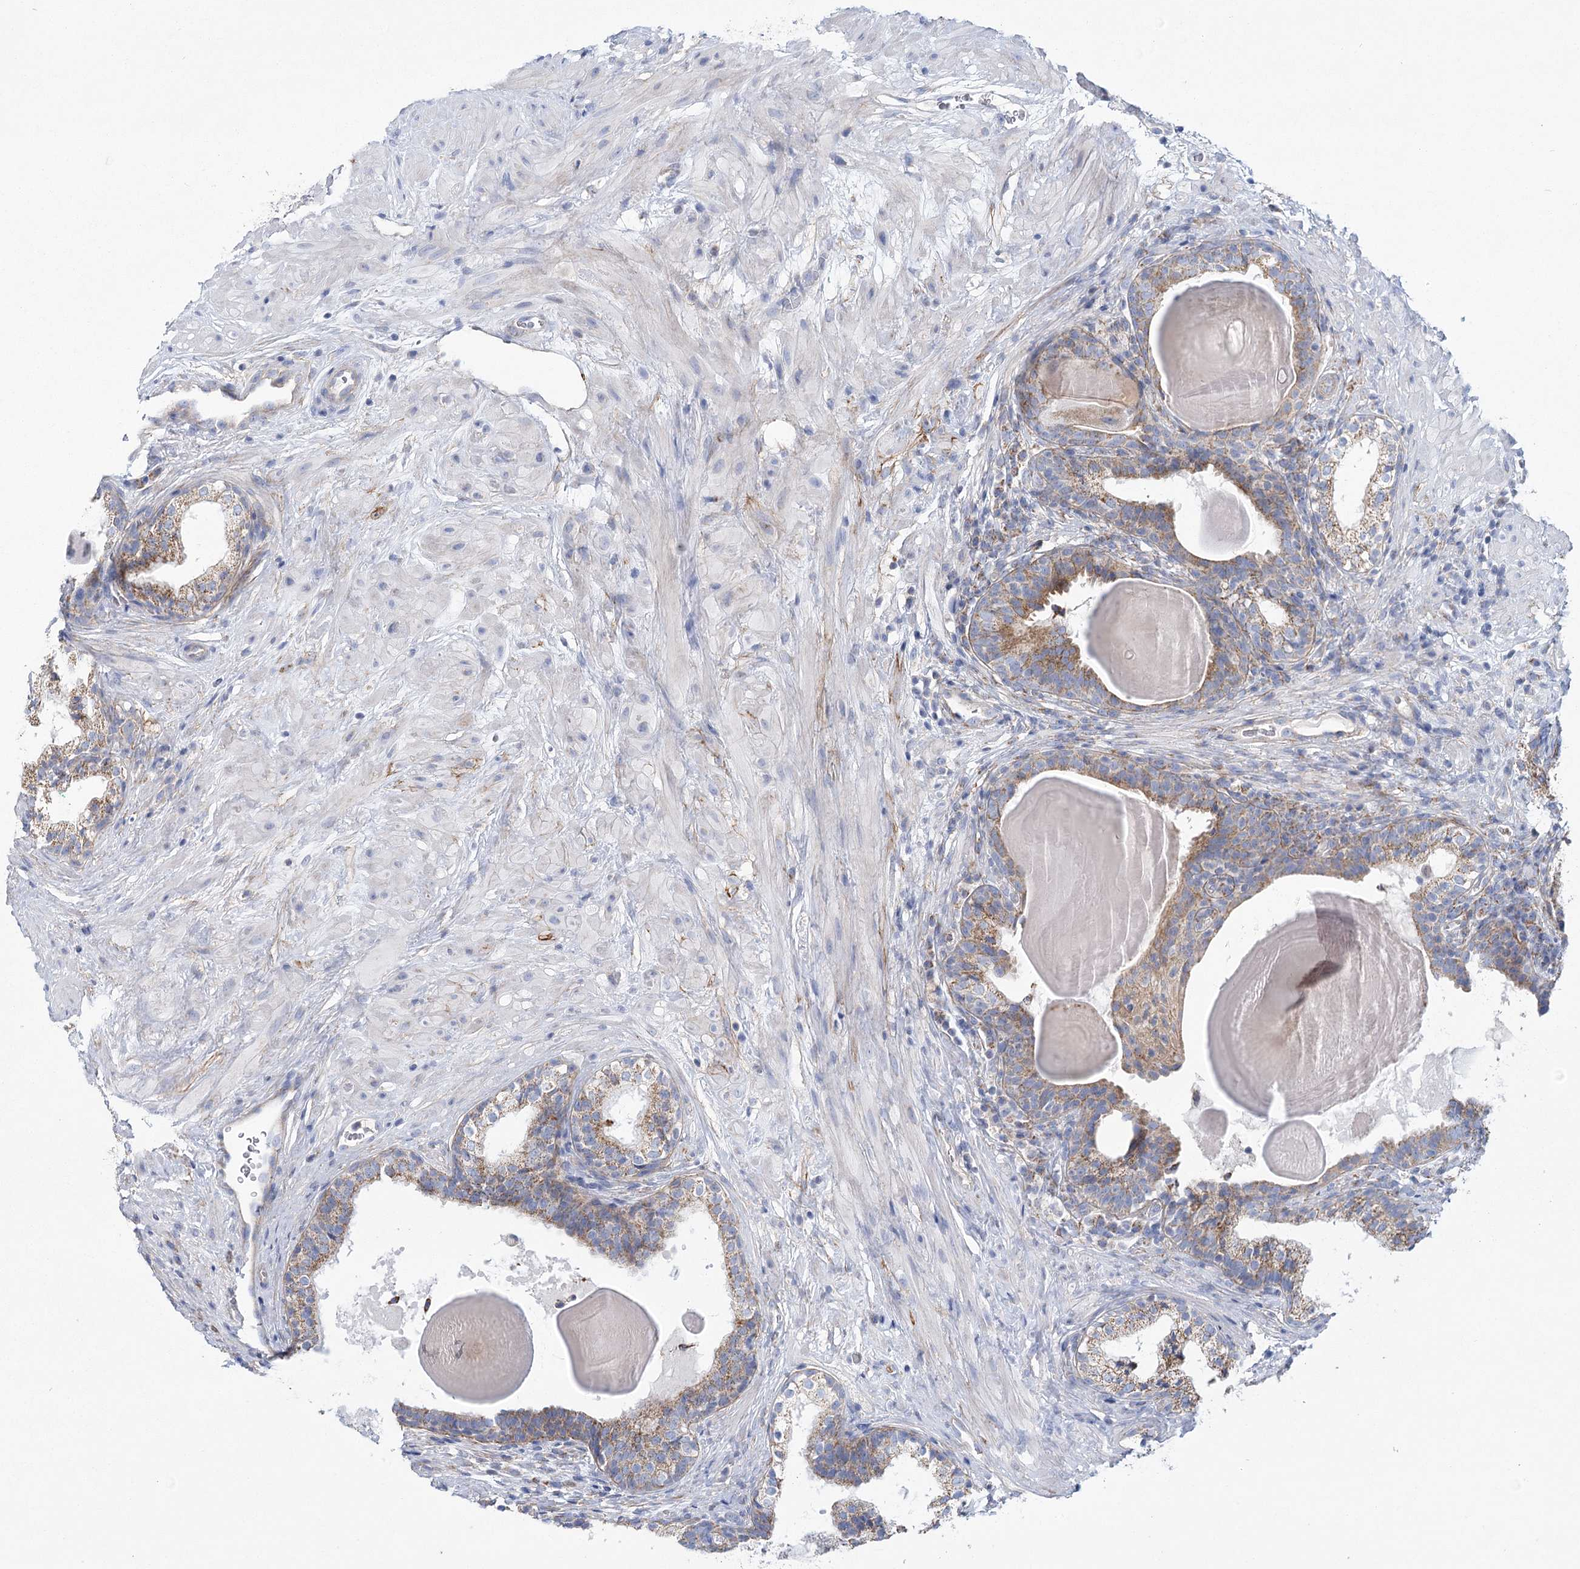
{"staining": {"intensity": "moderate", "quantity": ">75%", "location": "cytoplasmic/membranous"}, "tissue": "prostate cancer", "cell_type": "Tumor cells", "image_type": "cancer", "snomed": [{"axis": "morphology", "description": "Adenocarcinoma, High grade"}, {"axis": "topography", "description": "Prostate"}], "caption": "Immunohistochemistry histopathology image of prostate cancer (high-grade adenocarcinoma) stained for a protein (brown), which displays medium levels of moderate cytoplasmic/membranous positivity in about >75% of tumor cells.", "gene": "SNX7", "patient": {"sex": "male", "age": 56}}